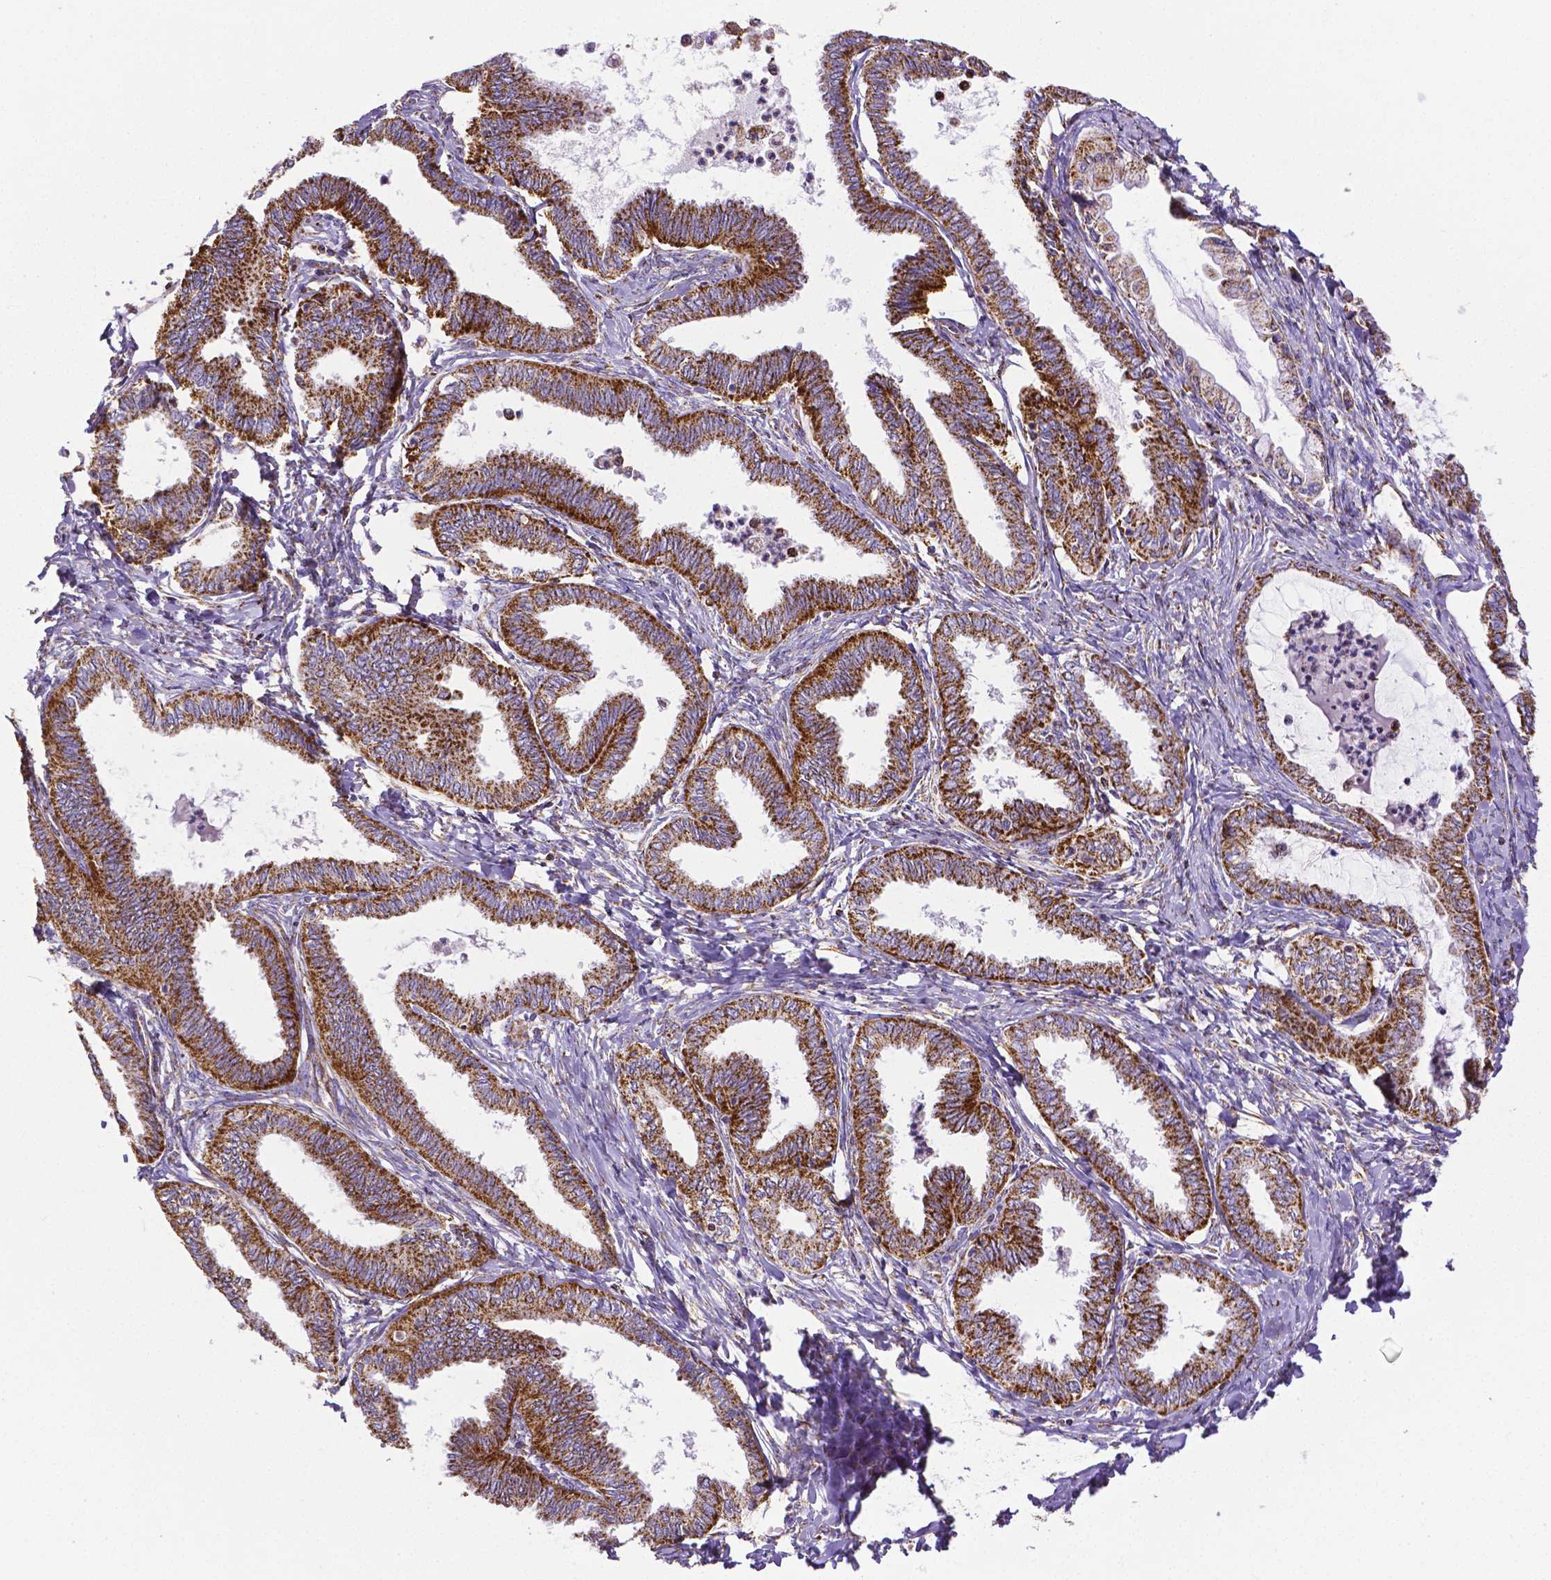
{"staining": {"intensity": "strong", "quantity": ">75%", "location": "cytoplasmic/membranous"}, "tissue": "ovarian cancer", "cell_type": "Tumor cells", "image_type": "cancer", "snomed": [{"axis": "morphology", "description": "Carcinoma, endometroid"}, {"axis": "topography", "description": "Ovary"}], "caption": "Immunohistochemical staining of human ovarian cancer (endometroid carcinoma) demonstrates high levels of strong cytoplasmic/membranous protein staining in about >75% of tumor cells.", "gene": "MACC1", "patient": {"sex": "female", "age": 70}}